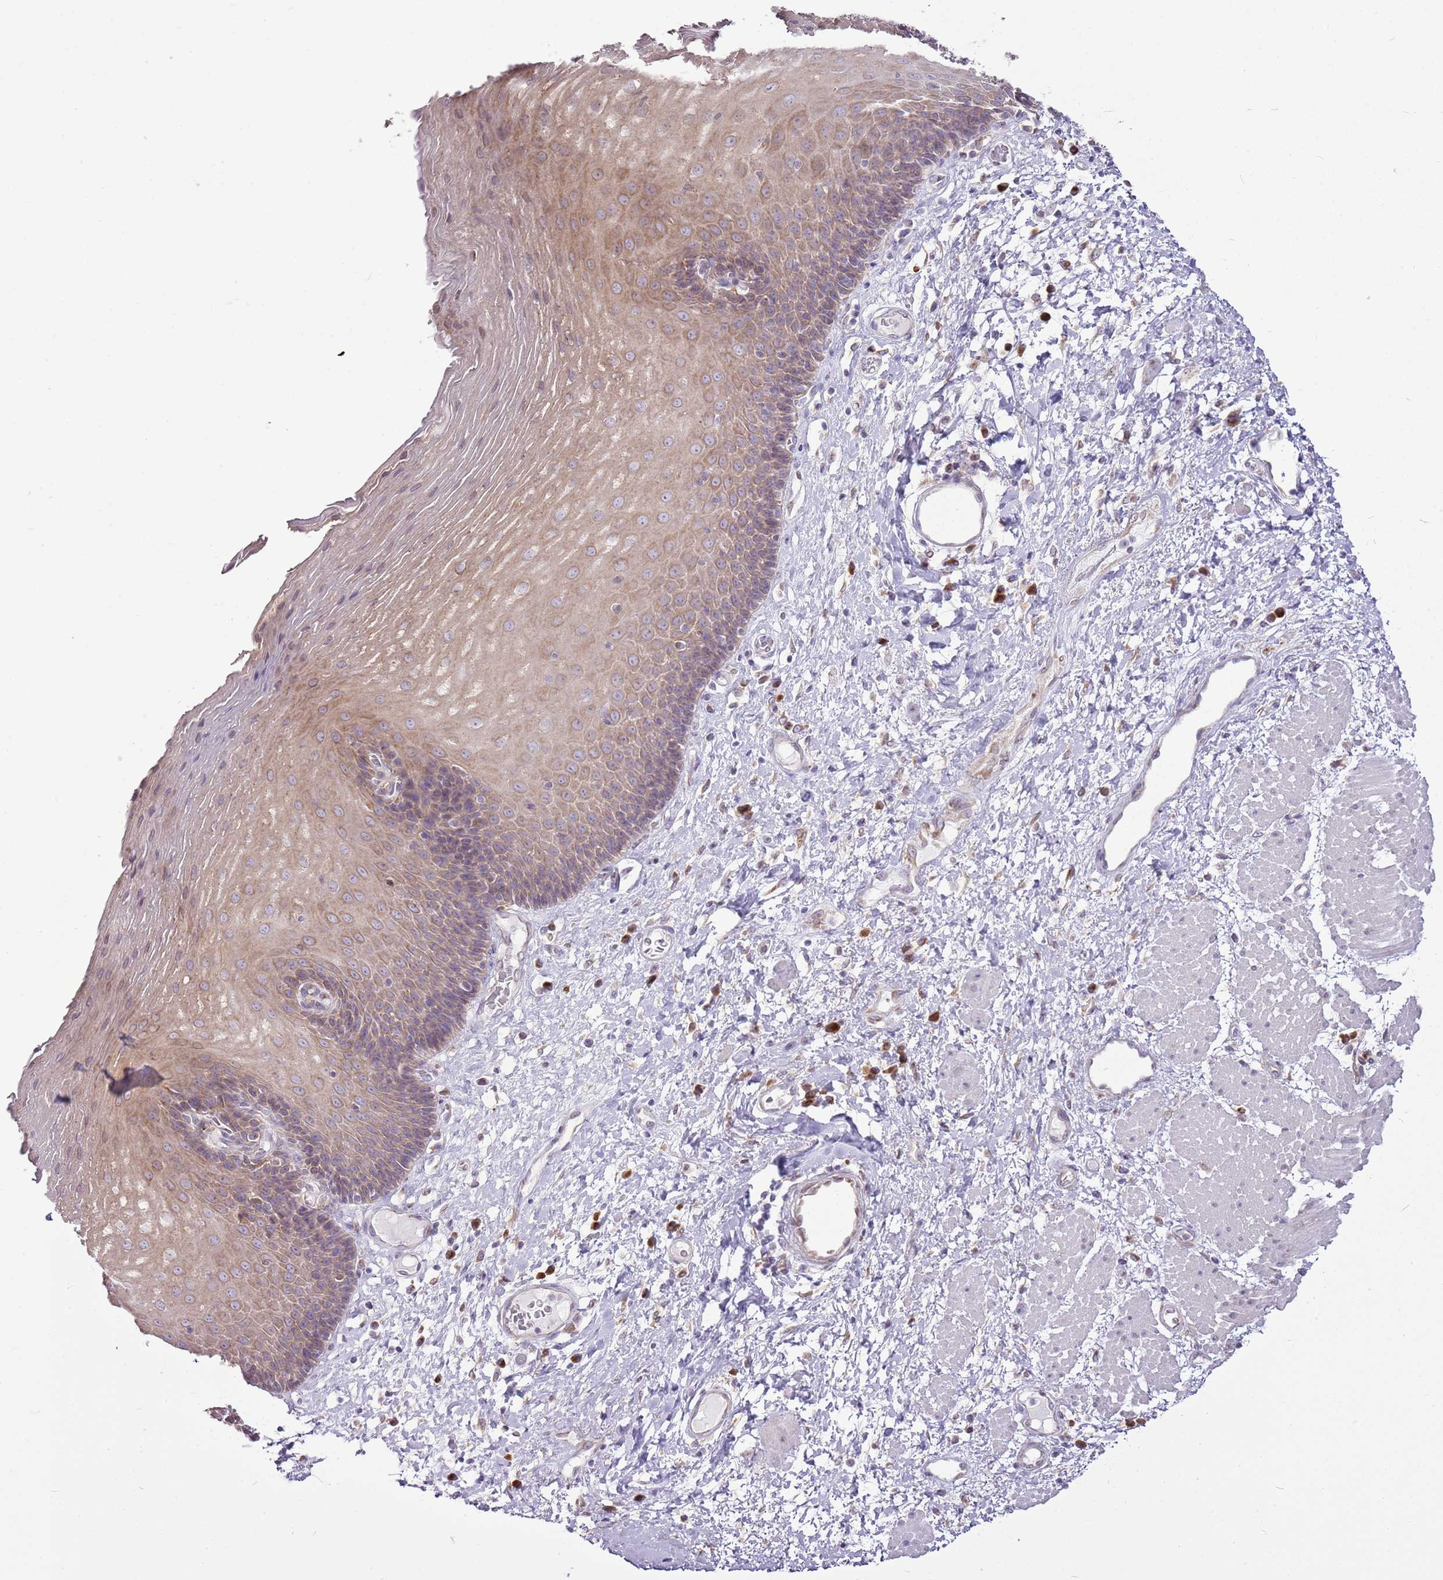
{"staining": {"intensity": "weak", "quantity": ">75%", "location": "cytoplasmic/membranous"}, "tissue": "esophagus", "cell_type": "Squamous epithelial cells", "image_type": "normal", "snomed": [{"axis": "morphology", "description": "Normal tissue, NOS"}, {"axis": "morphology", "description": "Adenocarcinoma, NOS"}, {"axis": "topography", "description": "Esophagus"}], "caption": "Brown immunohistochemical staining in normal esophagus exhibits weak cytoplasmic/membranous expression in approximately >75% of squamous epithelial cells. The protein of interest is shown in brown color, while the nuclei are stained blue.", "gene": "TMED10", "patient": {"sex": "male", "age": 62}}